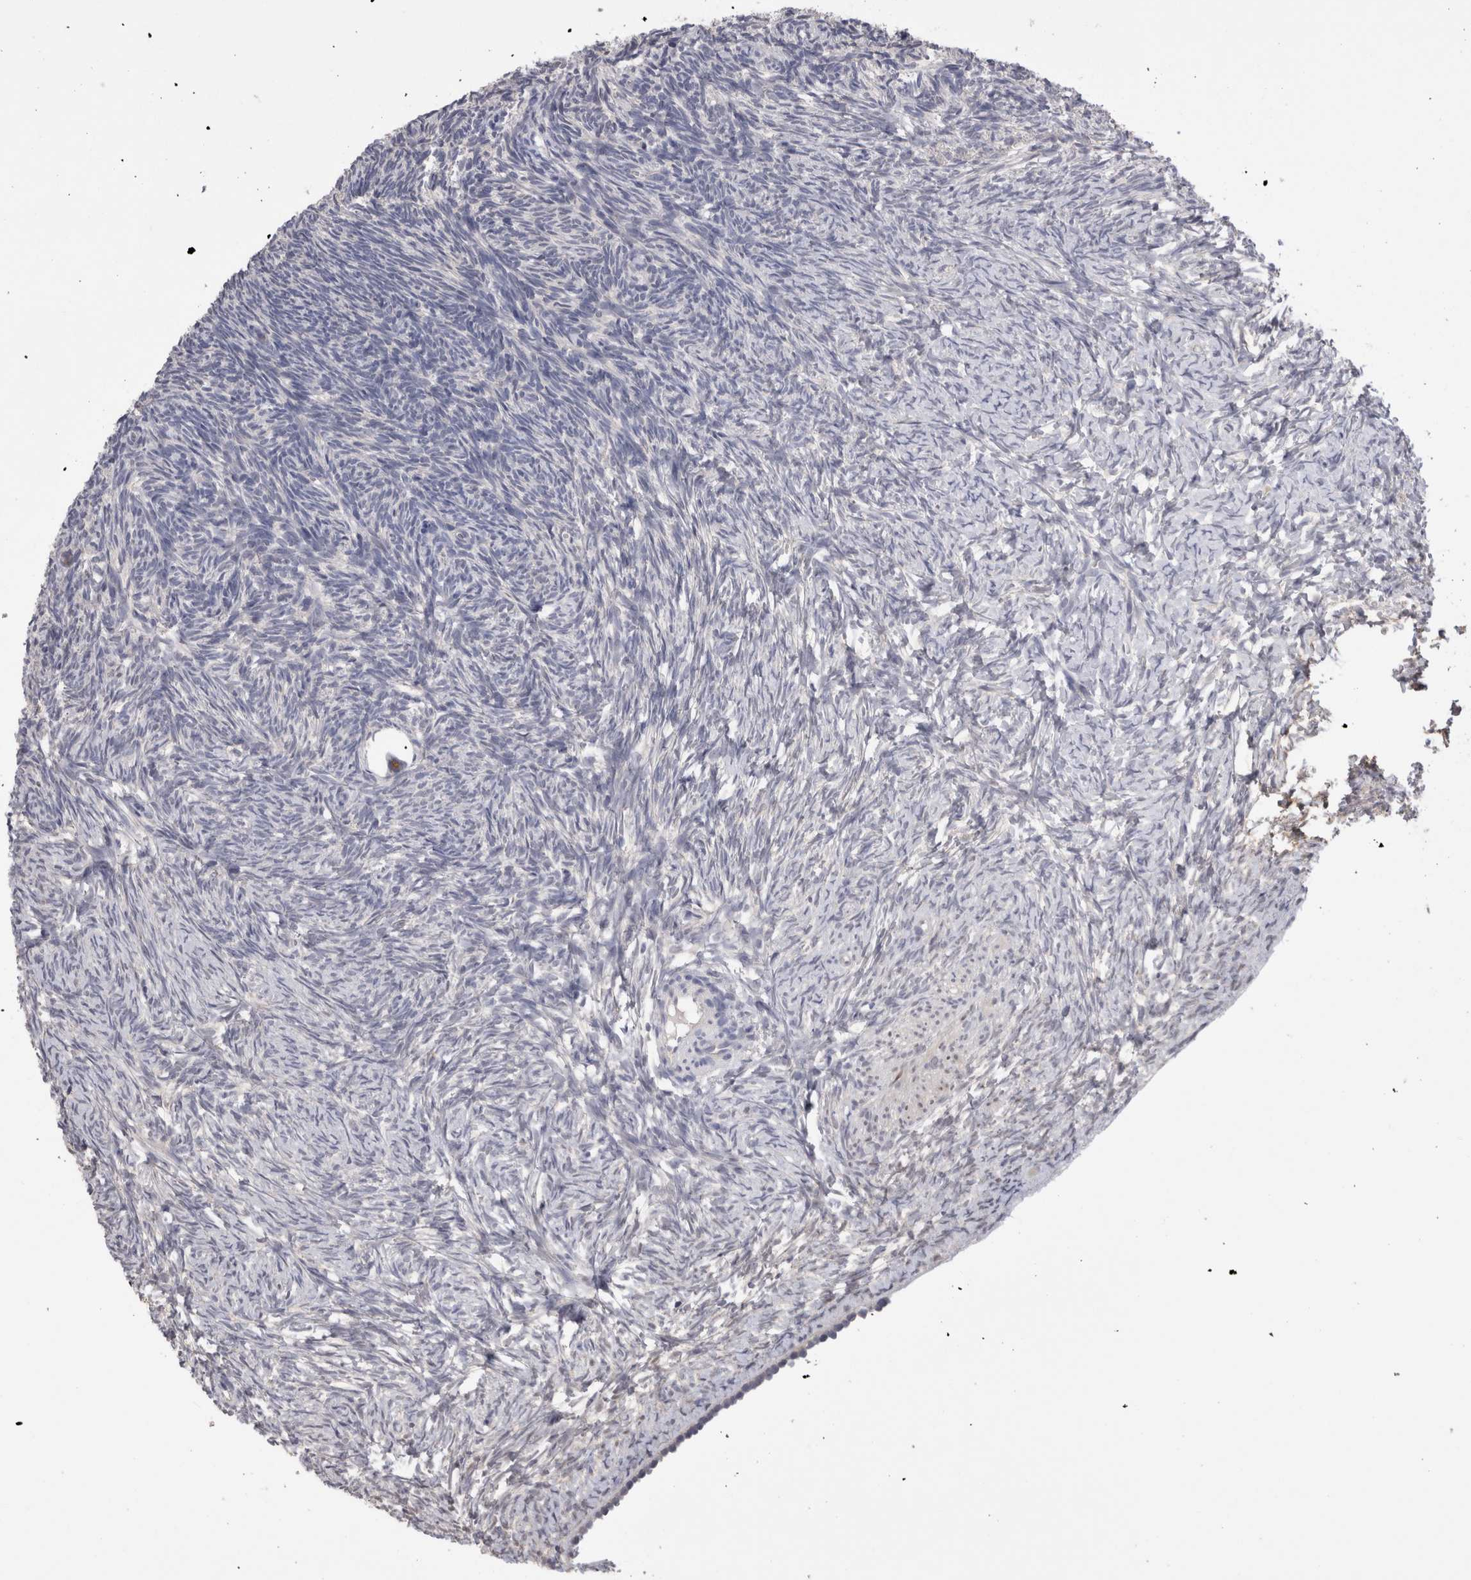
{"staining": {"intensity": "moderate", "quantity": ">75%", "location": "cytoplasmic/membranous"}, "tissue": "ovary", "cell_type": "Follicle cells", "image_type": "normal", "snomed": [{"axis": "morphology", "description": "Normal tissue, NOS"}, {"axis": "topography", "description": "Ovary"}], "caption": "This histopathology image shows immunohistochemistry (IHC) staining of unremarkable ovary, with medium moderate cytoplasmic/membranous expression in about >75% of follicle cells.", "gene": "OTOR", "patient": {"sex": "female", "age": 34}}